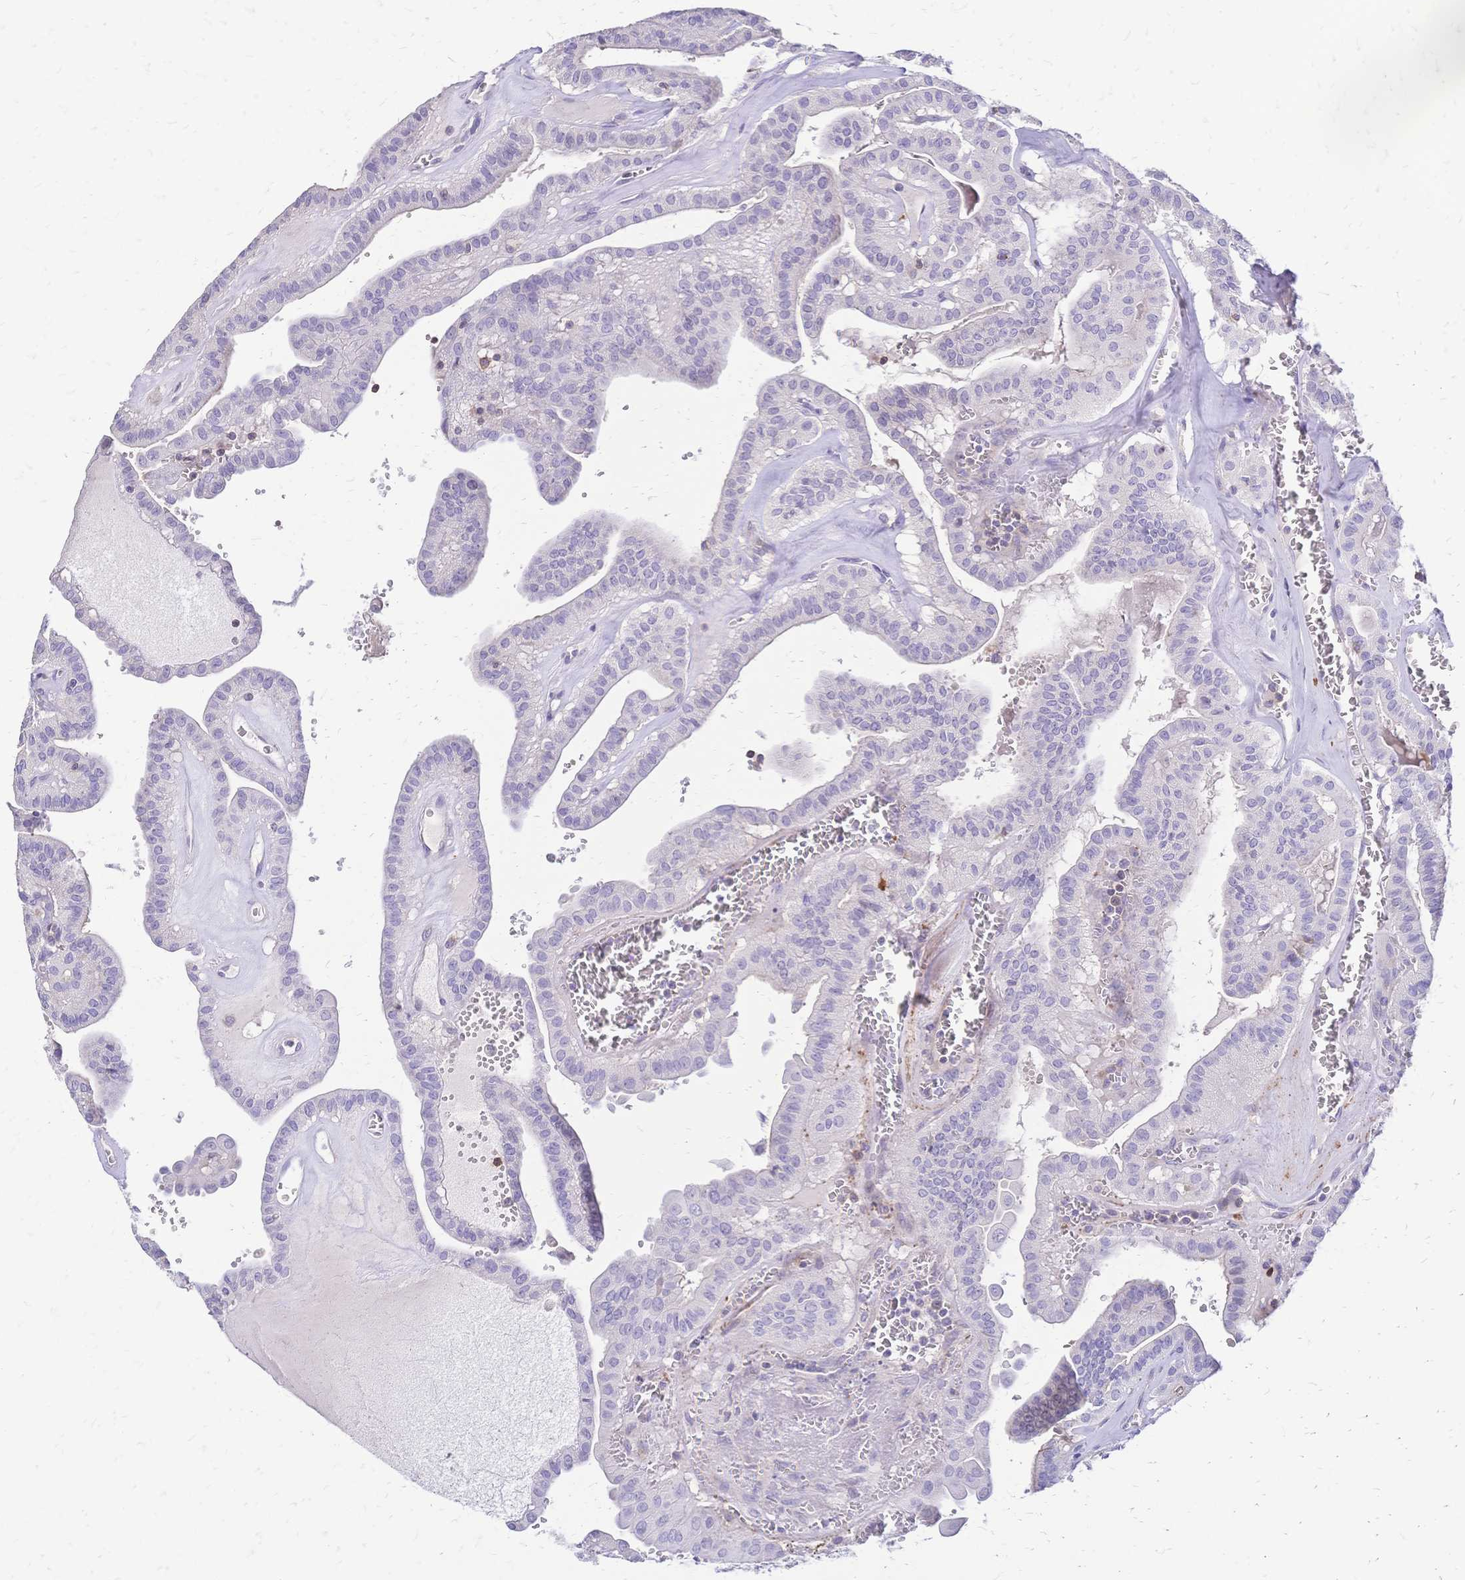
{"staining": {"intensity": "negative", "quantity": "none", "location": "none"}, "tissue": "thyroid cancer", "cell_type": "Tumor cells", "image_type": "cancer", "snomed": [{"axis": "morphology", "description": "Papillary adenocarcinoma, NOS"}, {"axis": "topography", "description": "Thyroid gland"}], "caption": "This photomicrograph is of papillary adenocarcinoma (thyroid) stained with immunohistochemistry to label a protein in brown with the nuclei are counter-stained blue. There is no positivity in tumor cells.", "gene": "IL2RA", "patient": {"sex": "male", "age": 52}}